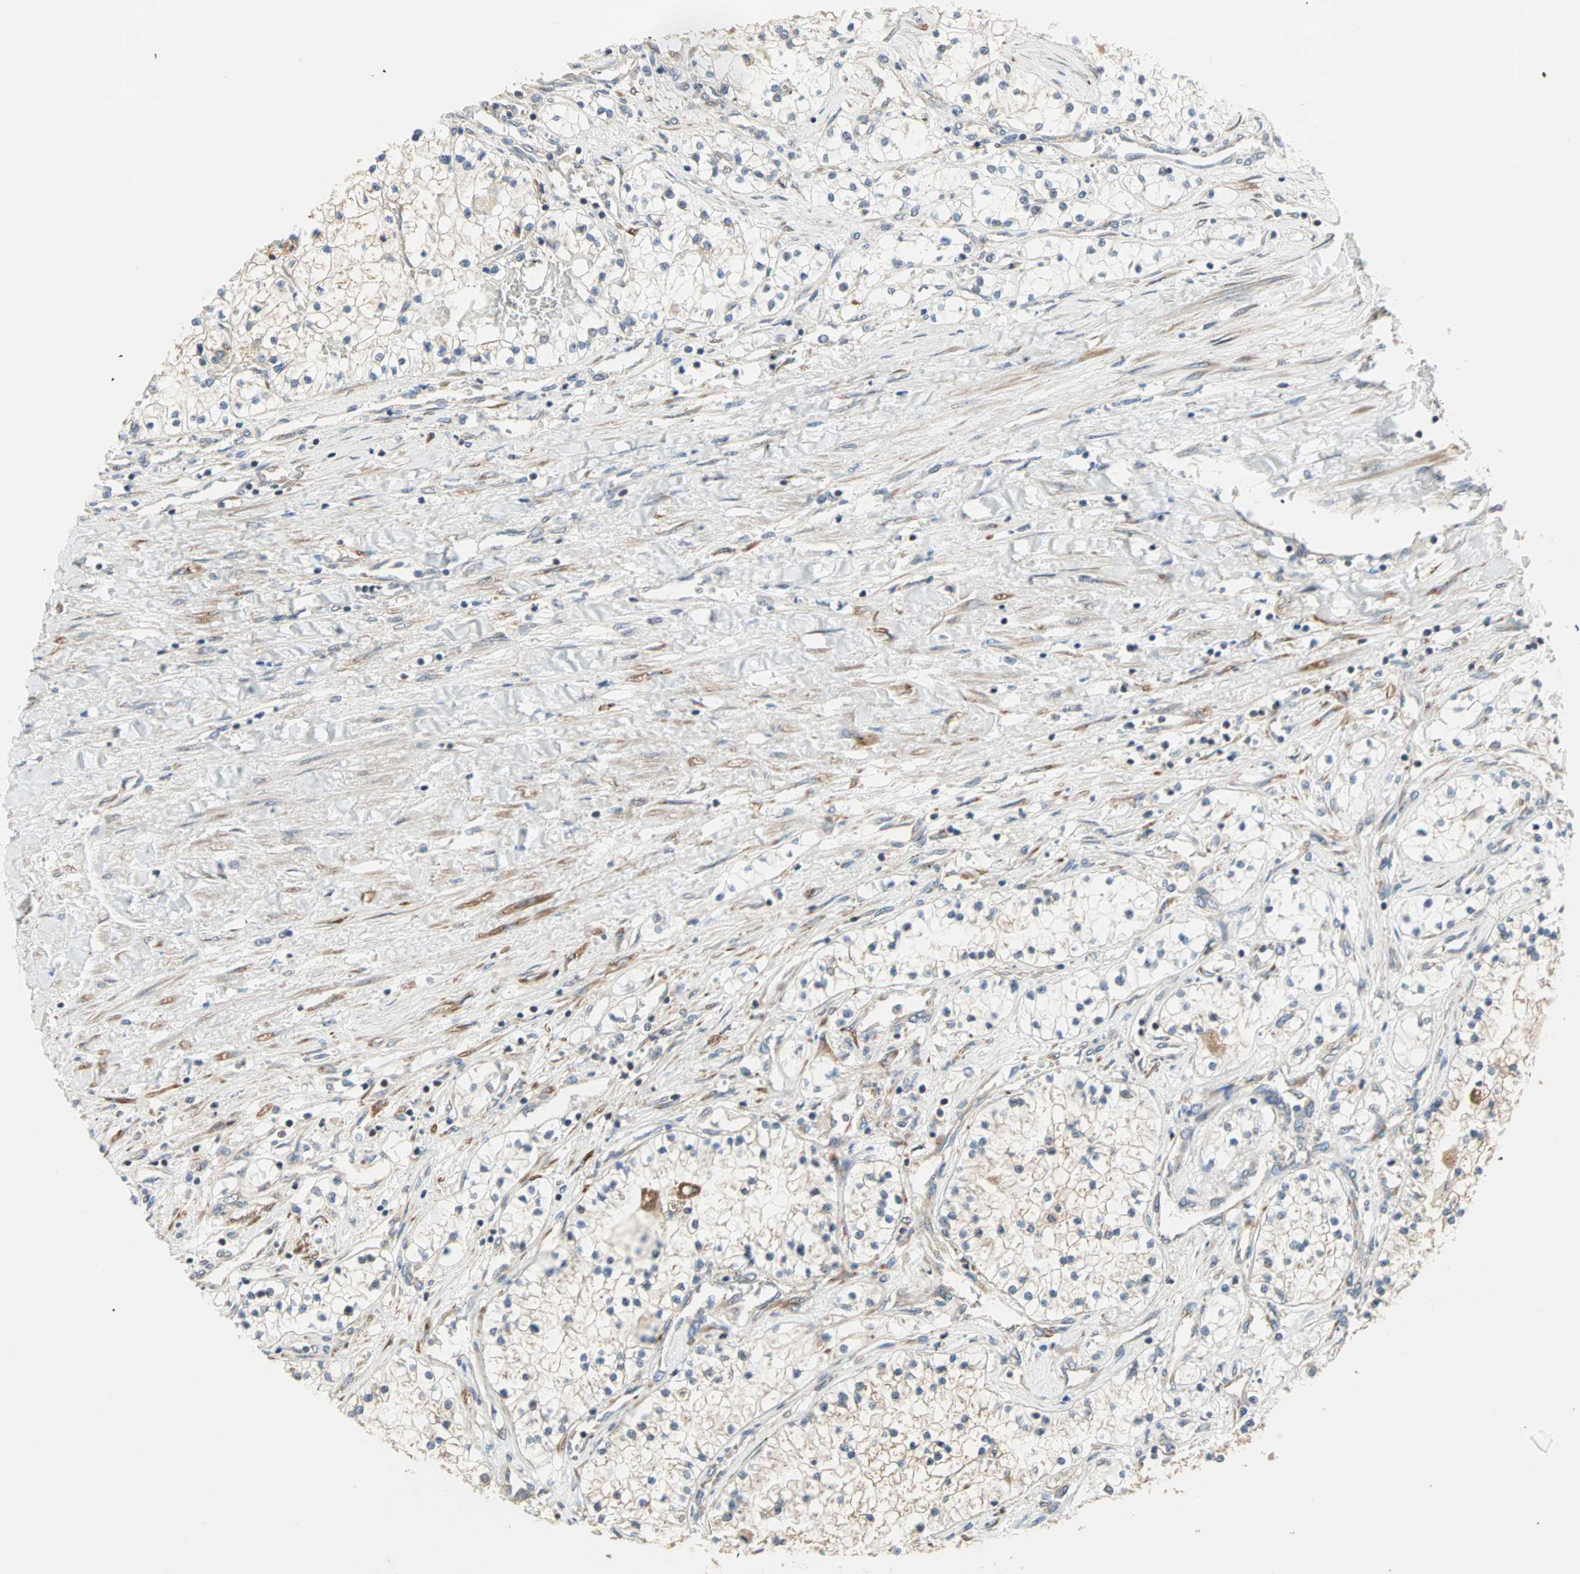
{"staining": {"intensity": "weak", "quantity": "<25%", "location": "cytoplasmic/membranous"}, "tissue": "renal cancer", "cell_type": "Tumor cells", "image_type": "cancer", "snomed": [{"axis": "morphology", "description": "Adenocarcinoma, NOS"}, {"axis": "topography", "description": "Kidney"}], "caption": "This micrograph is of renal adenocarcinoma stained with immunohistochemistry to label a protein in brown with the nuclei are counter-stained blue. There is no expression in tumor cells.", "gene": "SAR1A", "patient": {"sex": "male", "age": 68}}